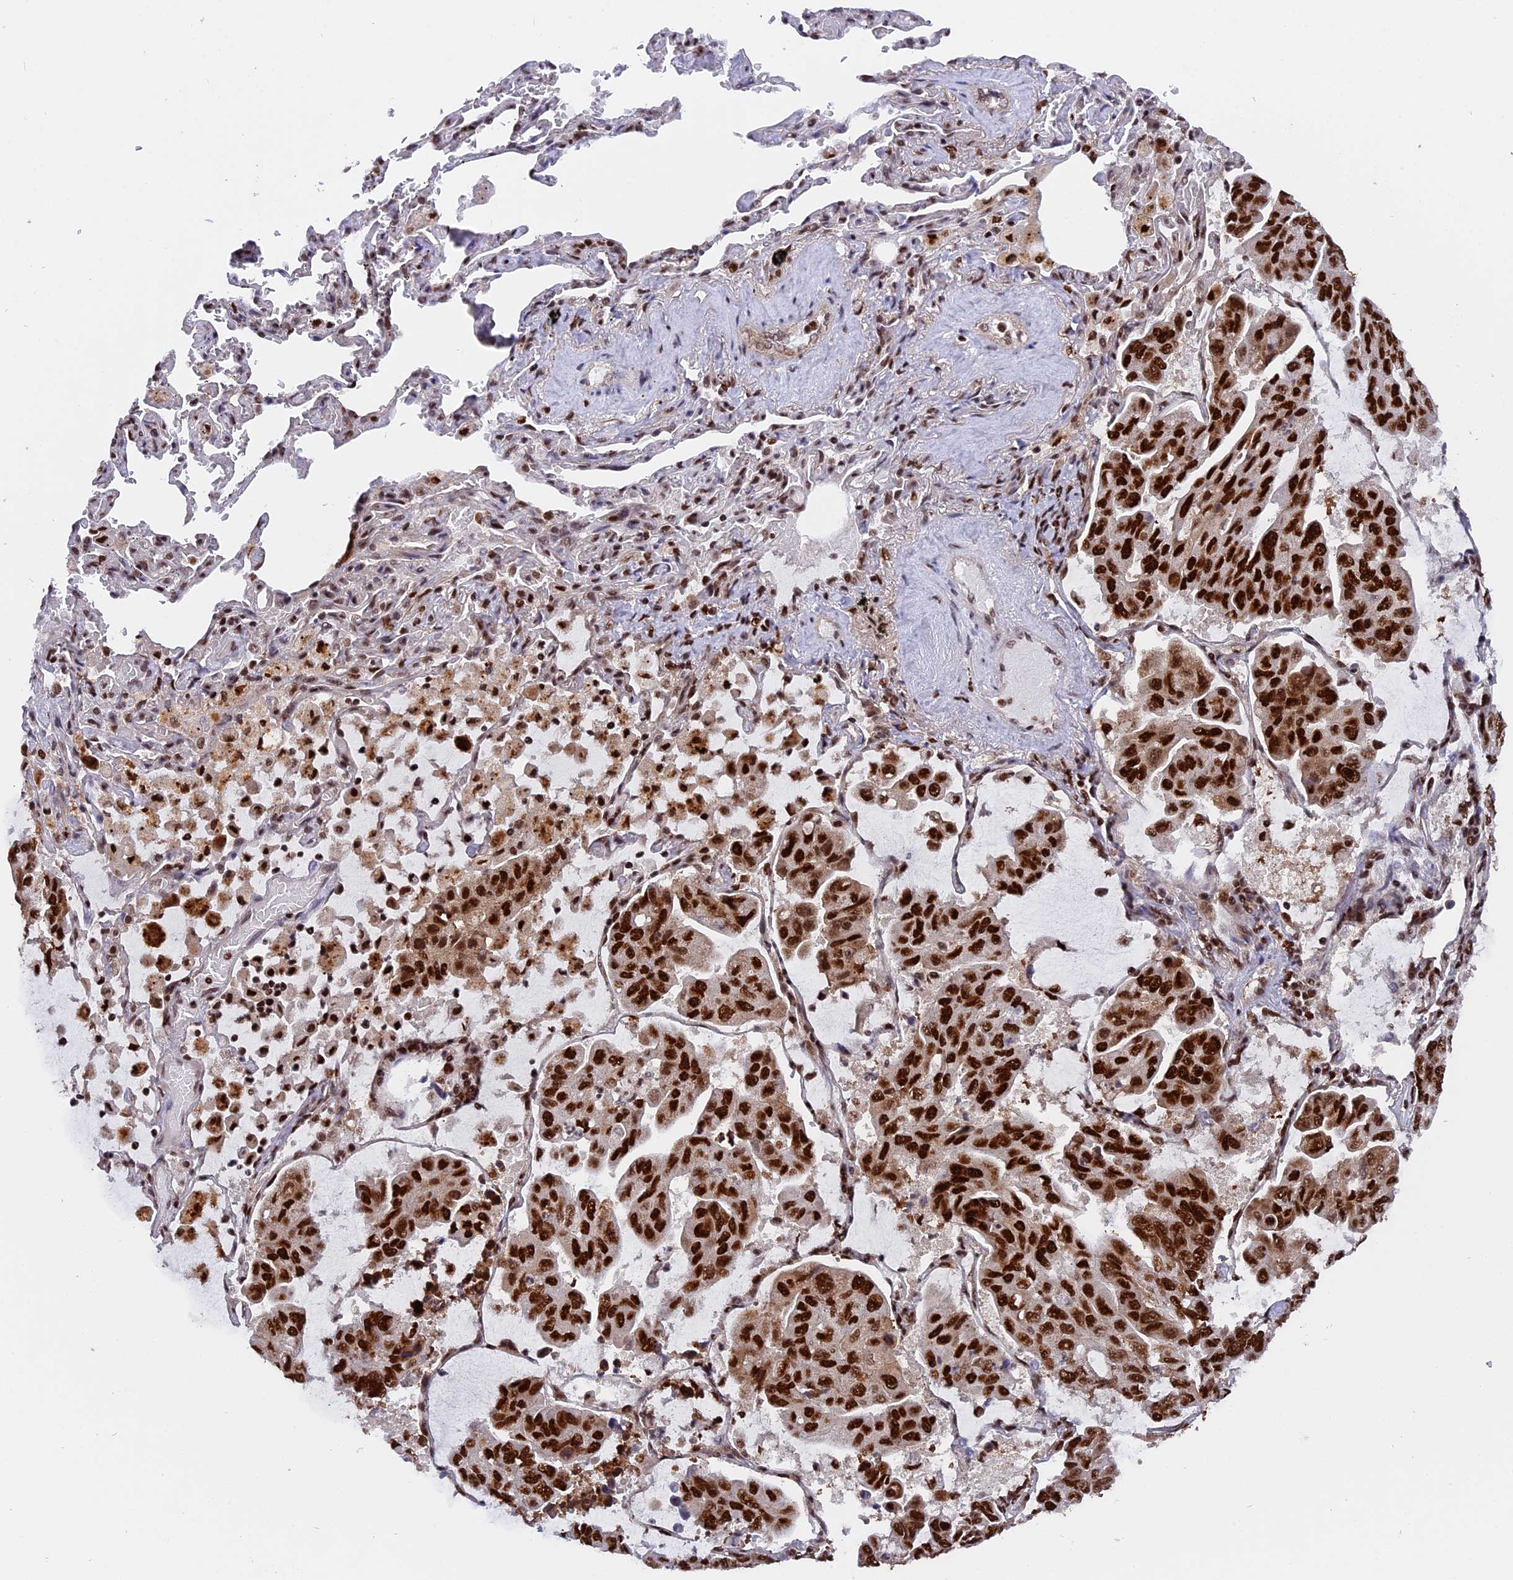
{"staining": {"intensity": "strong", "quantity": ">75%", "location": "nuclear"}, "tissue": "lung cancer", "cell_type": "Tumor cells", "image_type": "cancer", "snomed": [{"axis": "morphology", "description": "Adenocarcinoma, NOS"}, {"axis": "topography", "description": "Lung"}], "caption": "An image of human lung adenocarcinoma stained for a protein demonstrates strong nuclear brown staining in tumor cells.", "gene": "RAMAC", "patient": {"sex": "male", "age": 64}}